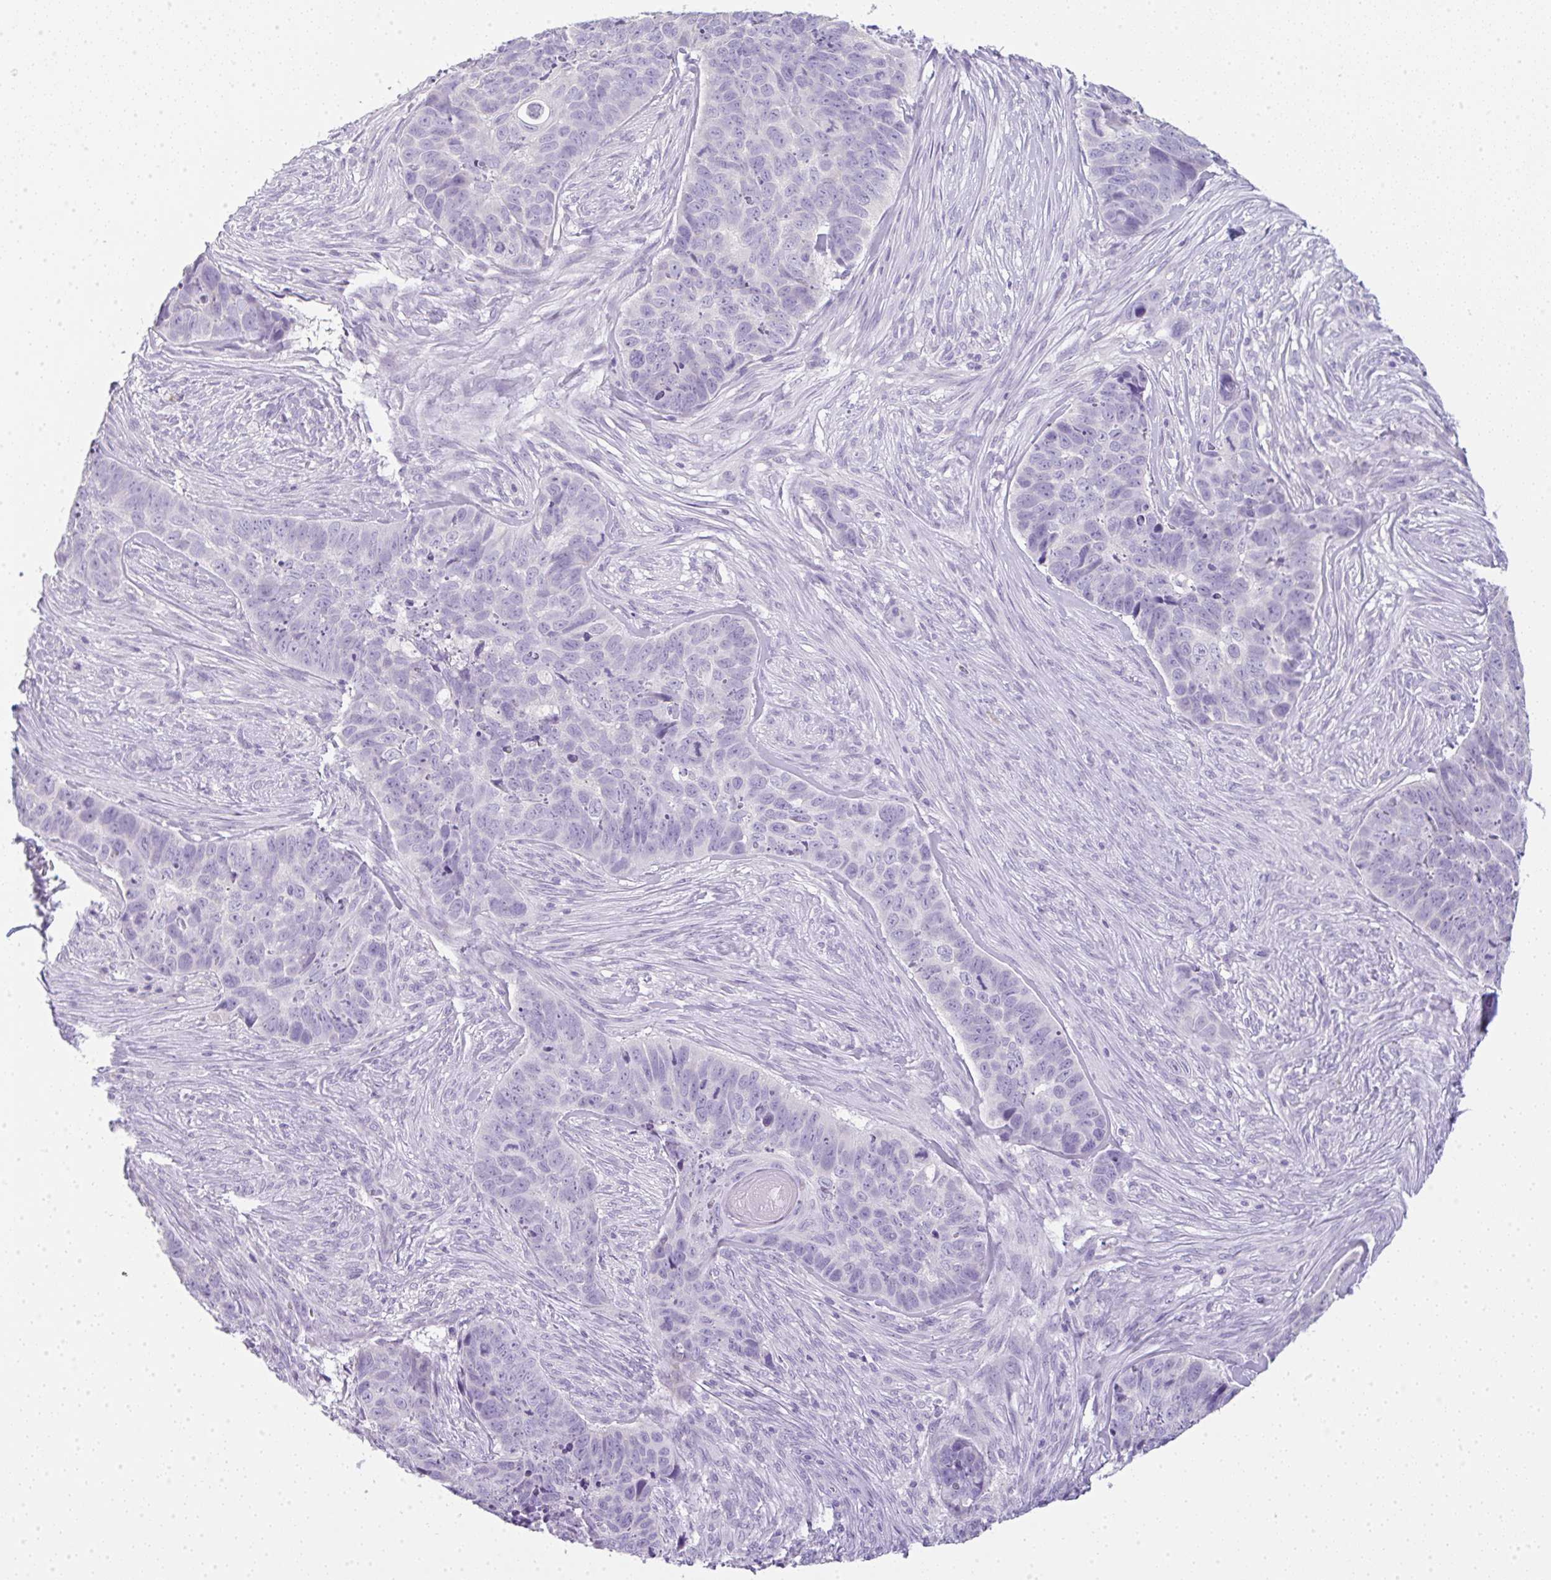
{"staining": {"intensity": "negative", "quantity": "none", "location": "none"}, "tissue": "skin cancer", "cell_type": "Tumor cells", "image_type": "cancer", "snomed": [{"axis": "morphology", "description": "Basal cell carcinoma"}, {"axis": "topography", "description": "Skin"}], "caption": "There is no significant staining in tumor cells of skin cancer (basal cell carcinoma).", "gene": "LPAR4", "patient": {"sex": "female", "age": 82}}